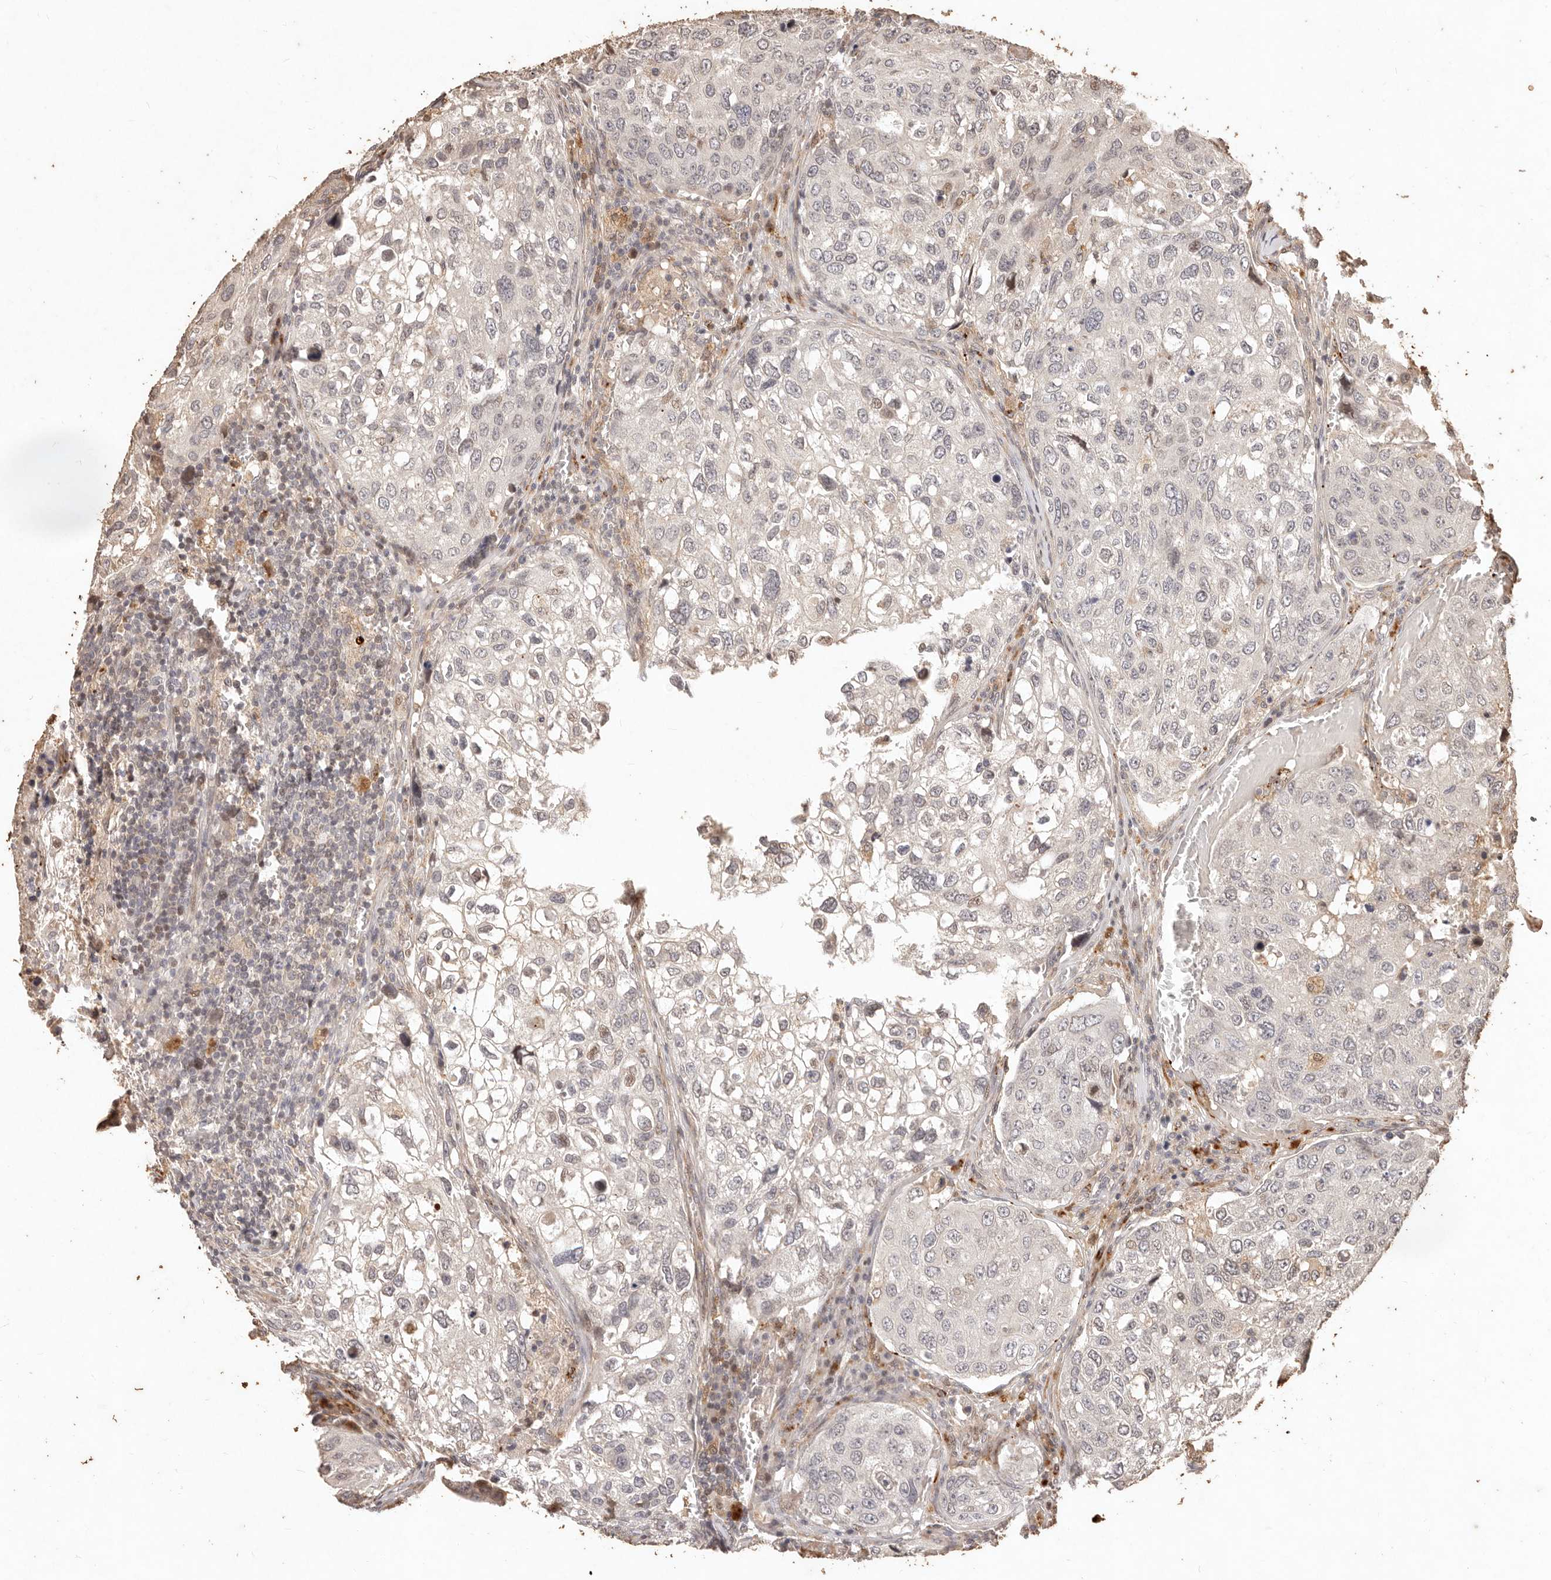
{"staining": {"intensity": "negative", "quantity": "none", "location": "none"}, "tissue": "urothelial cancer", "cell_type": "Tumor cells", "image_type": "cancer", "snomed": [{"axis": "morphology", "description": "Urothelial carcinoma, High grade"}, {"axis": "topography", "description": "Lymph node"}, {"axis": "topography", "description": "Urinary bladder"}], "caption": "Immunohistochemical staining of urothelial carcinoma (high-grade) displays no significant positivity in tumor cells.", "gene": "KIF9", "patient": {"sex": "male", "age": 51}}